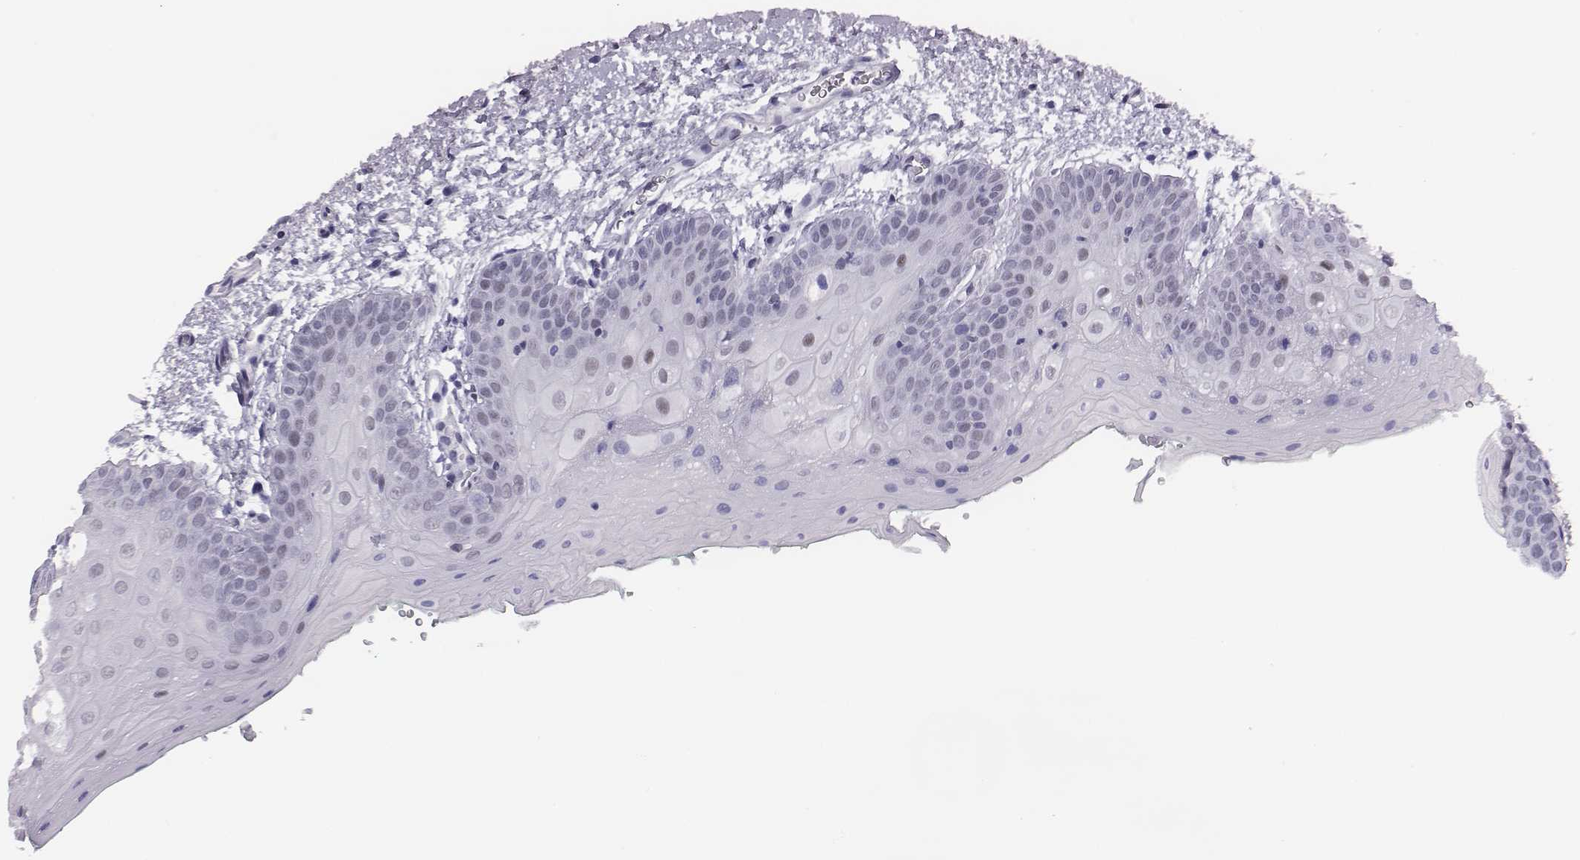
{"staining": {"intensity": "negative", "quantity": "none", "location": "none"}, "tissue": "oral mucosa", "cell_type": "Squamous epithelial cells", "image_type": "normal", "snomed": [{"axis": "morphology", "description": "Normal tissue, NOS"}, {"axis": "morphology", "description": "Squamous cell carcinoma, NOS"}, {"axis": "topography", "description": "Oral tissue"}, {"axis": "topography", "description": "Head-Neck"}], "caption": "A photomicrograph of oral mucosa stained for a protein reveals no brown staining in squamous epithelial cells. The staining was performed using DAB (3,3'-diaminobenzidine) to visualize the protein expression in brown, while the nuclei were stained in blue with hematoxylin (Magnification: 20x).", "gene": "ACOD1", "patient": {"sex": "female", "age": 50}}